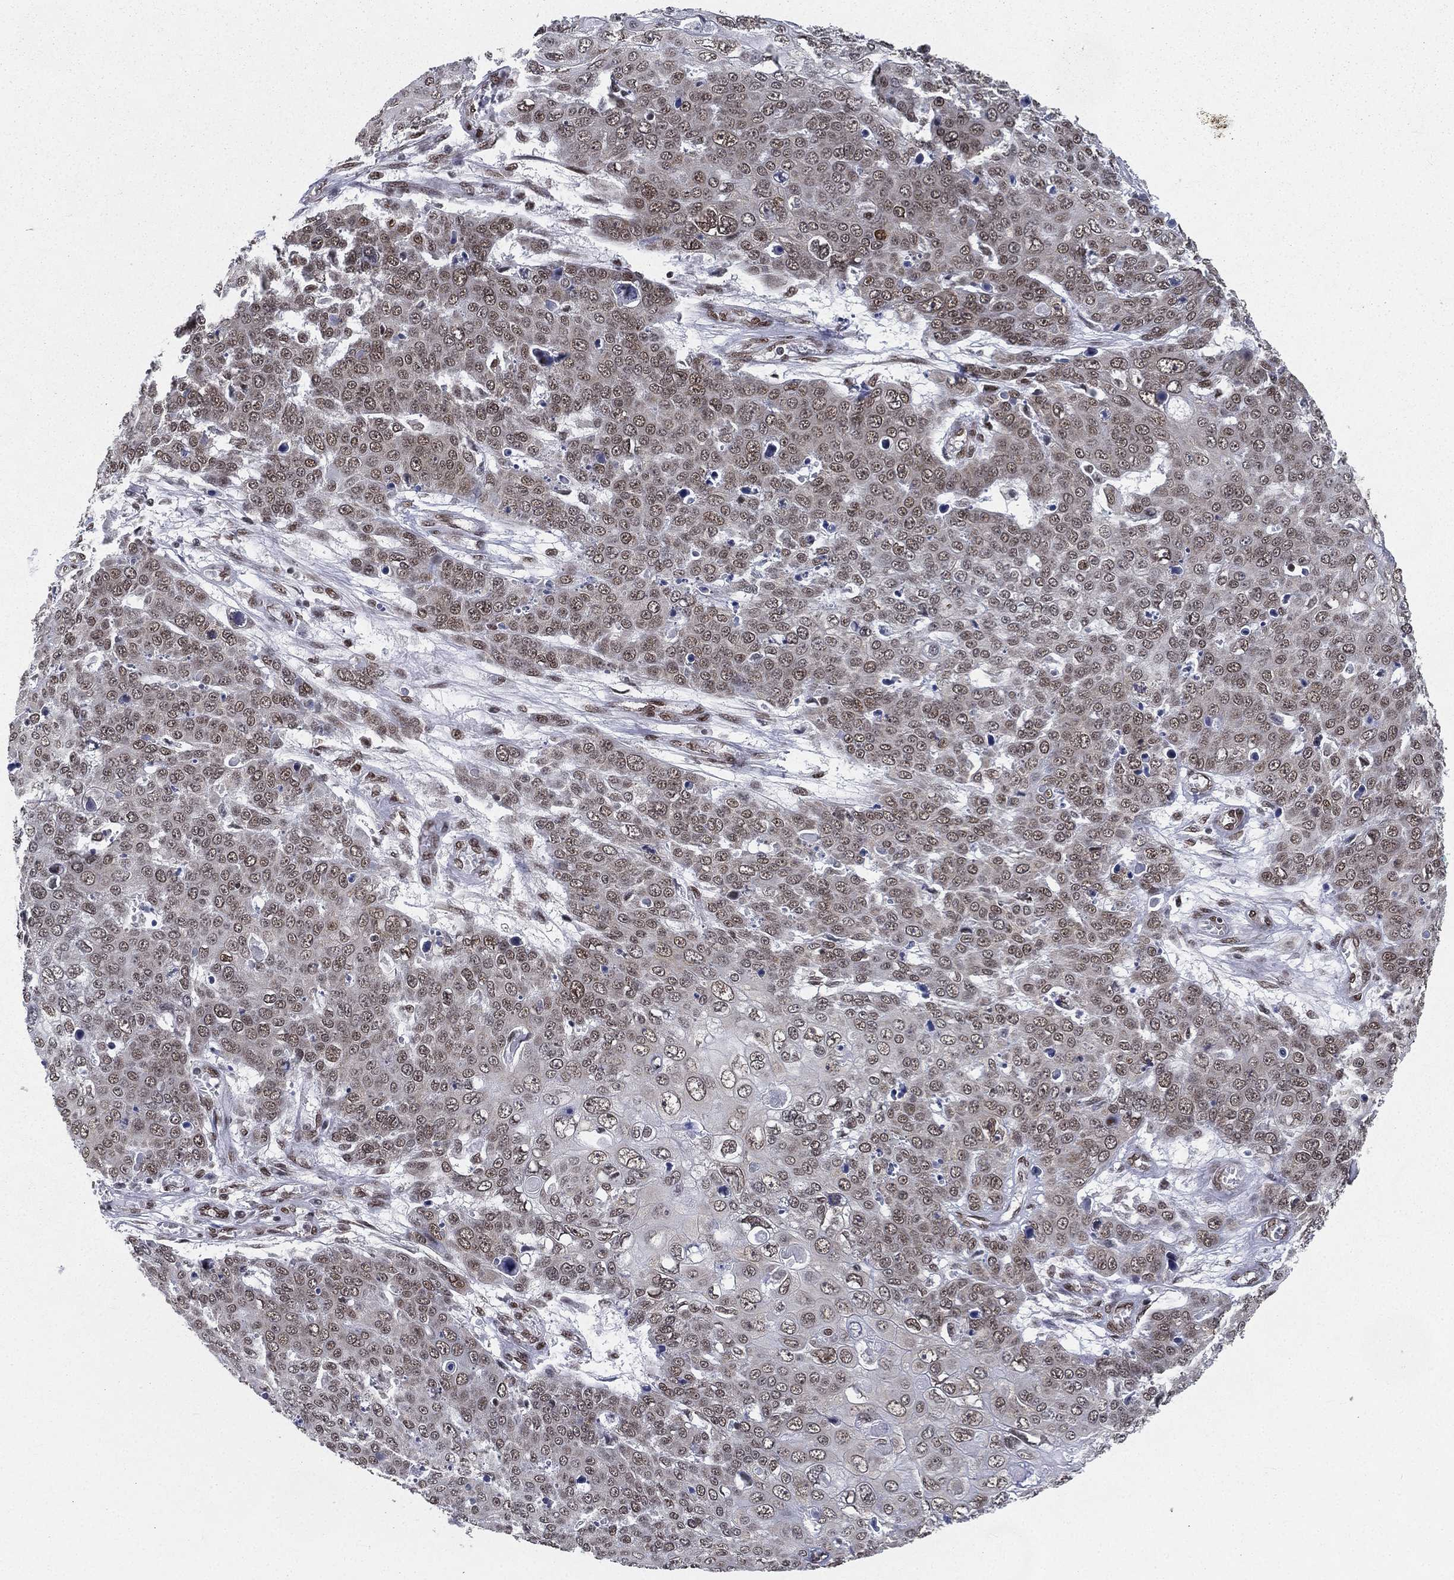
{"staining": {"intensity": "moderate", "quantity": "25%-75%", "location": "nuclear"}, "tissue": "skin cancer", "cell_type": "Tumor cells", "image_type": "cancer", "snomed": [{"axis": "morphology", "description": "Squamous cell carcinoma, NOS"}, {"axis": "topography", "description": "Skin"}], "caption": "Moderate nuclear protein staining is present in approximately 25%-75% of tumor cells in skin cancer. Ihc stains the protein of interest in brown and the nuclei are stained blue.", "gene": "FUBP3", "patient": {"sex": "male", "age": 71}}